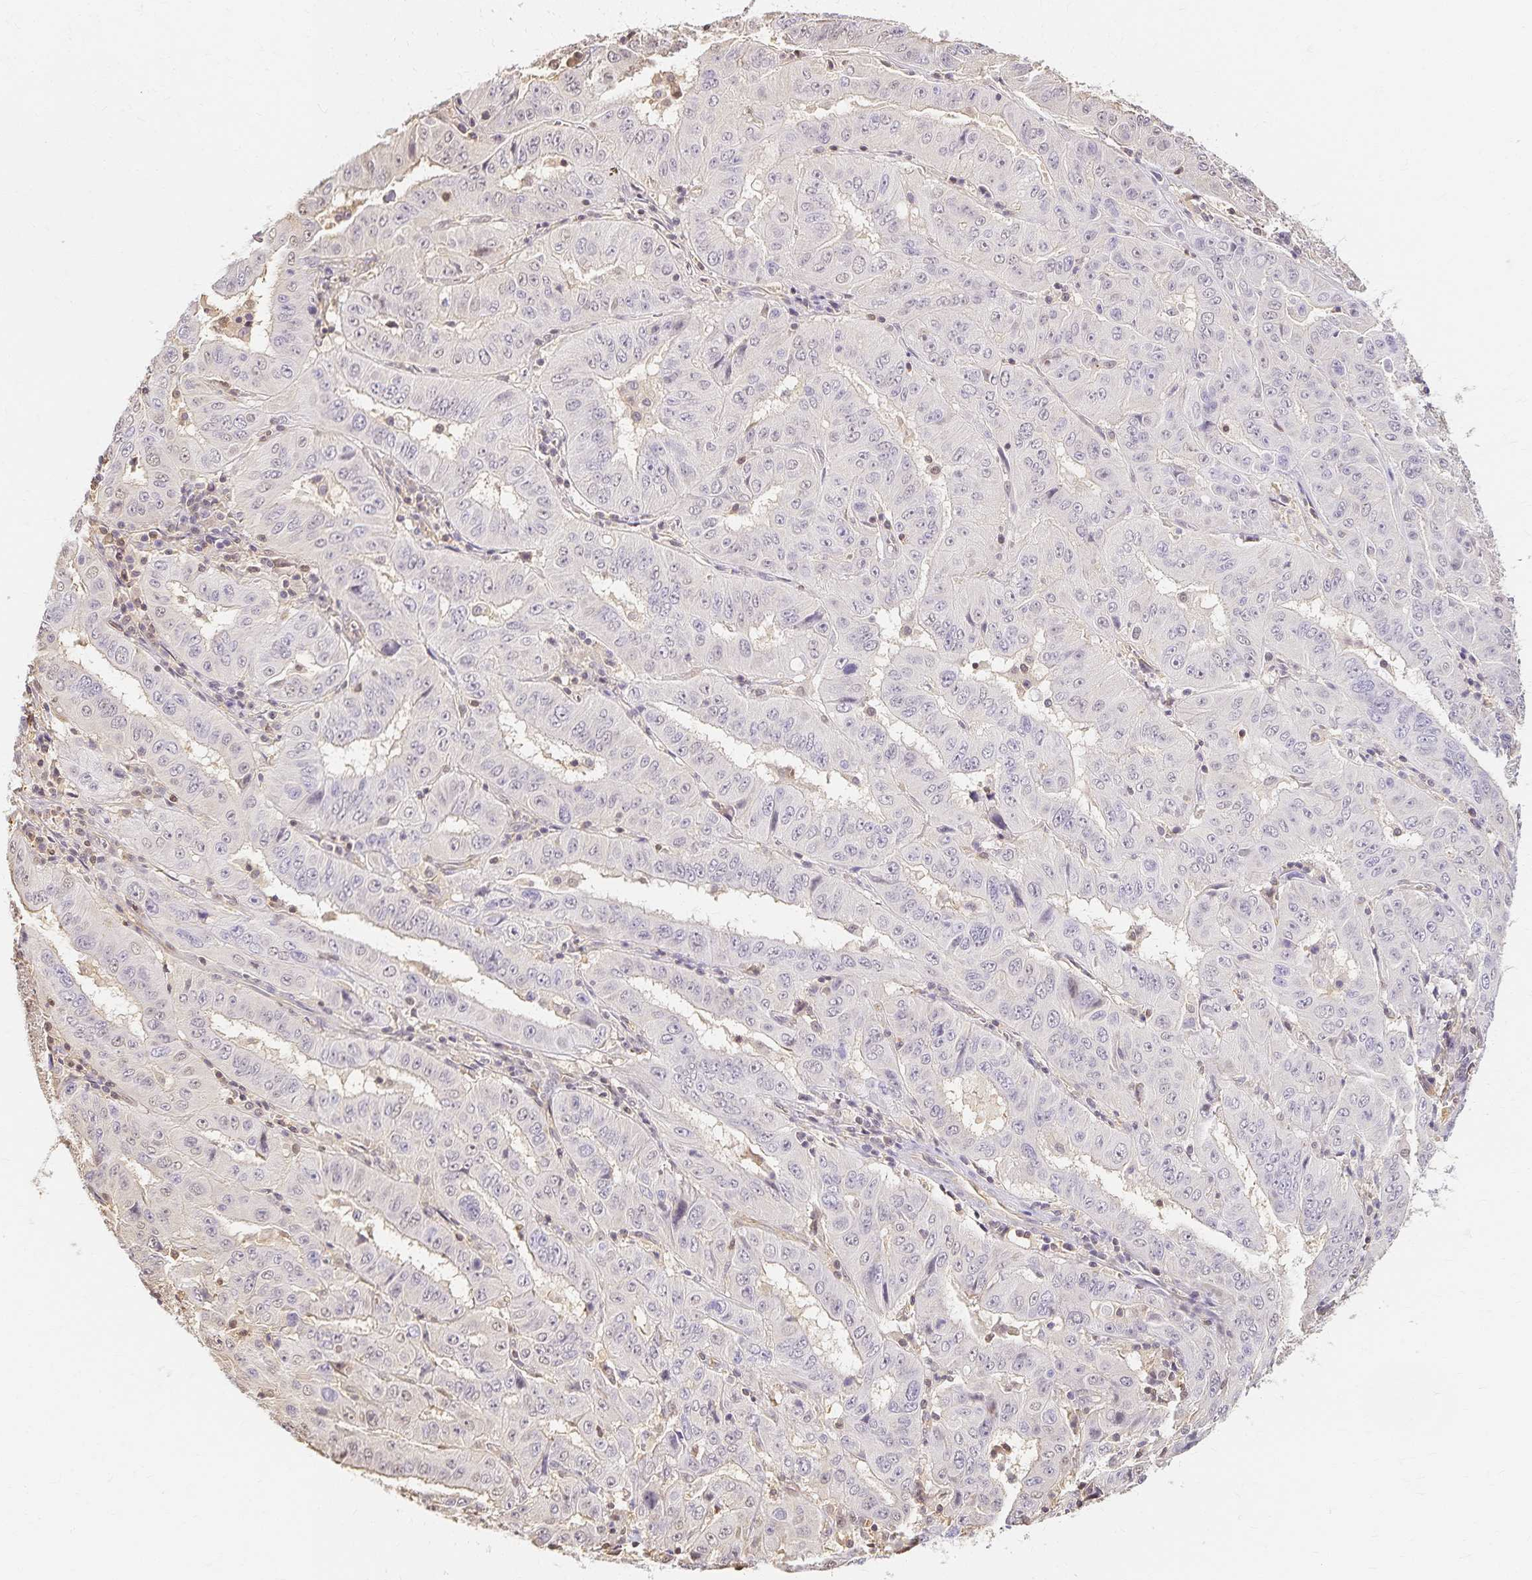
{"staining": {"intensity": "negative", "quantity": "none", "location": "none"}, "tissue": "pancreatic cancer", "cell_type": "Tumor cells", "image_type": "cancer", "snomed": [{"axis": "morphology", "description": "Adenocarcinoma, NOS"}, {"axis": "topography", "description": "Pancreas"}], "caption": "High power microscopy histopathology image of an immunohistochemistry histopathology image of adenocarcinoma (pancreatic), revealing no significant expression in tumor cells.", "gene": "AZGP1", "patient": {"sex": "male", "age": 63}}